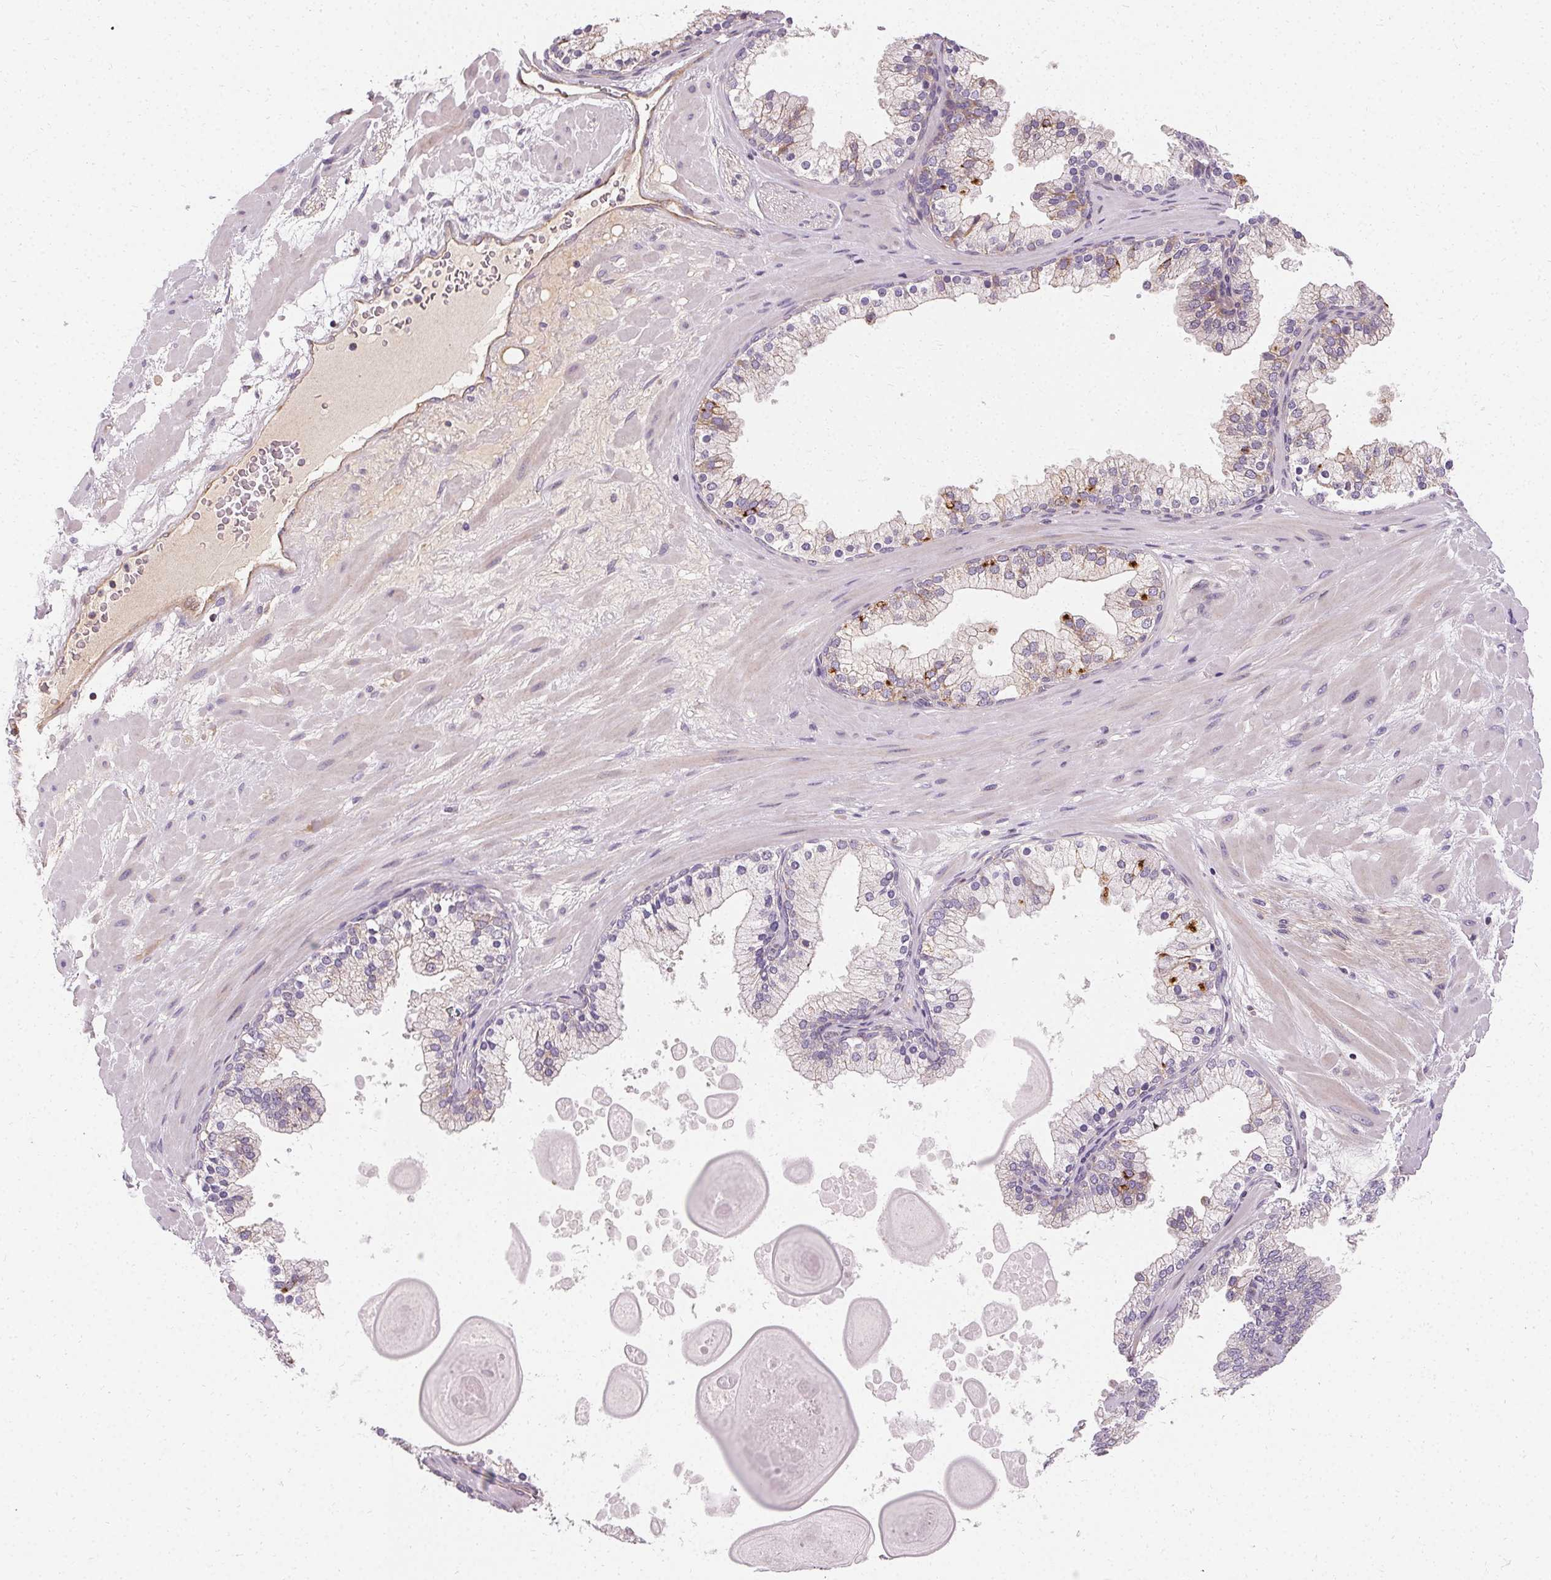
{"staining": {"intensity": "negative", "quantity": "none", "location": "none"}, "tissue": "soft tissue", "cell_type": "Fibroblasts", "image_type": "normal", "snomed": [{"axis": "morphology", "description": "Normal tissue, NOS"}, {"axis": "topography", "description": "Prostate"}, {"axis": "topography", "description": "Peripheral nerve tissue"}], "caption": "Immunohistochemistry (IHC) histopathology image of unremarkable soft tissue: human soft tissue stained with DAB (3,3'-diaminobenzidine) shows no significant protein staining in fibroblasts. Brightfield microscopy of immunohistochemistry stained with DAB (3,3'-diaminobenzidine) (brown) and hematoxylin (blue), captured at high magnification.", "gene": "APLP1", "patient": {"sex": "male", "age": 61}}